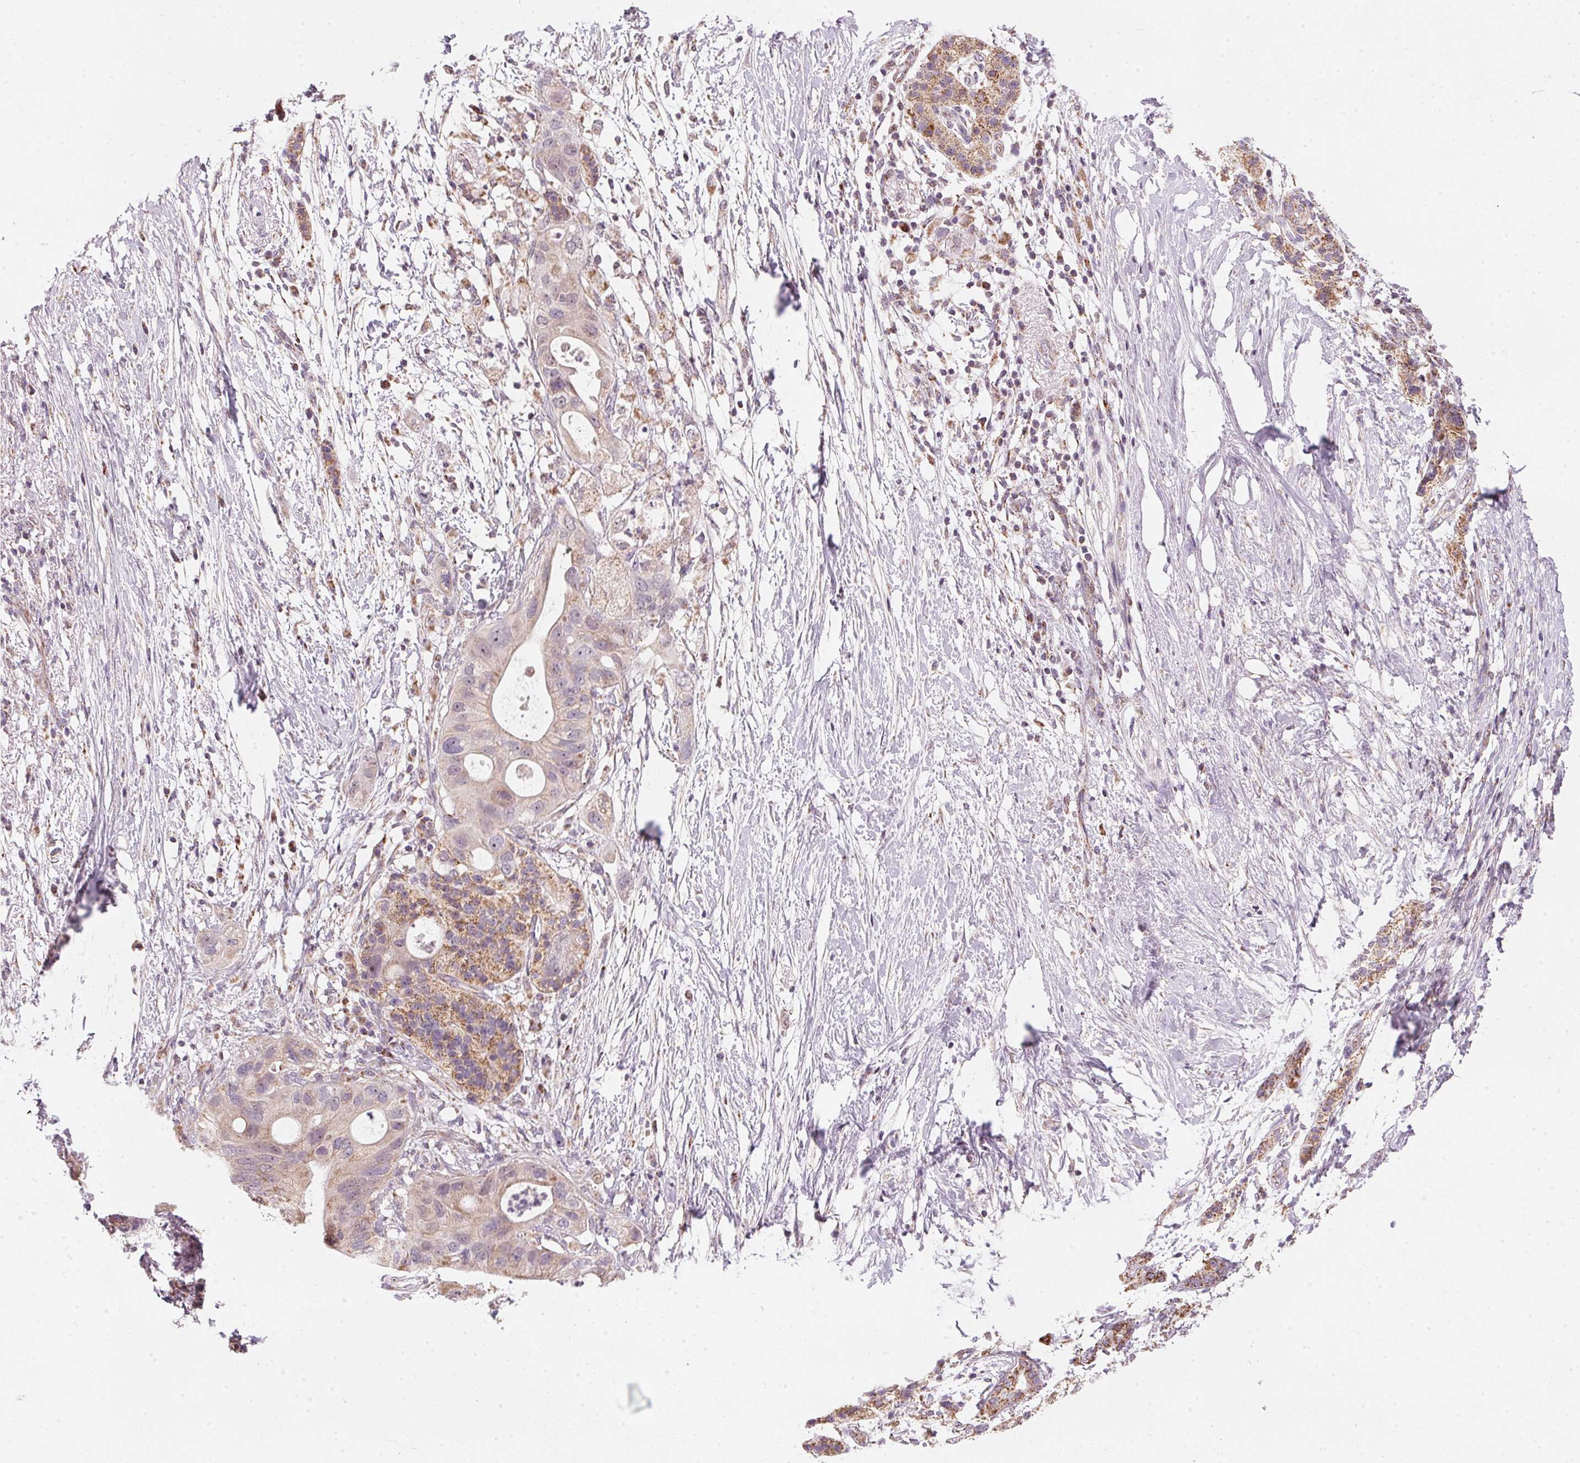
{"staining": {"intensity": "moderate", "quantity": ">75%", "location": "cytoplasmic/membranous"}, "tissue": "pancreatic cancer", "cell_type": "Tumor cells", "image_type": "cancer", "snomed": [{"axis": "morphology", "description": "Adenocarcinoma, NOS"}, {"axis": "topography", "description": "Pancreas"}], "caption": "Pancreatic adenocarcinoma stained for a protein (brown) demonstrates moderate cytoplasmic/membranous positive staining in approximately >75% of tumor cells.", "gene": "COQ7", "patient": {"sex": "female", "age": 72}}